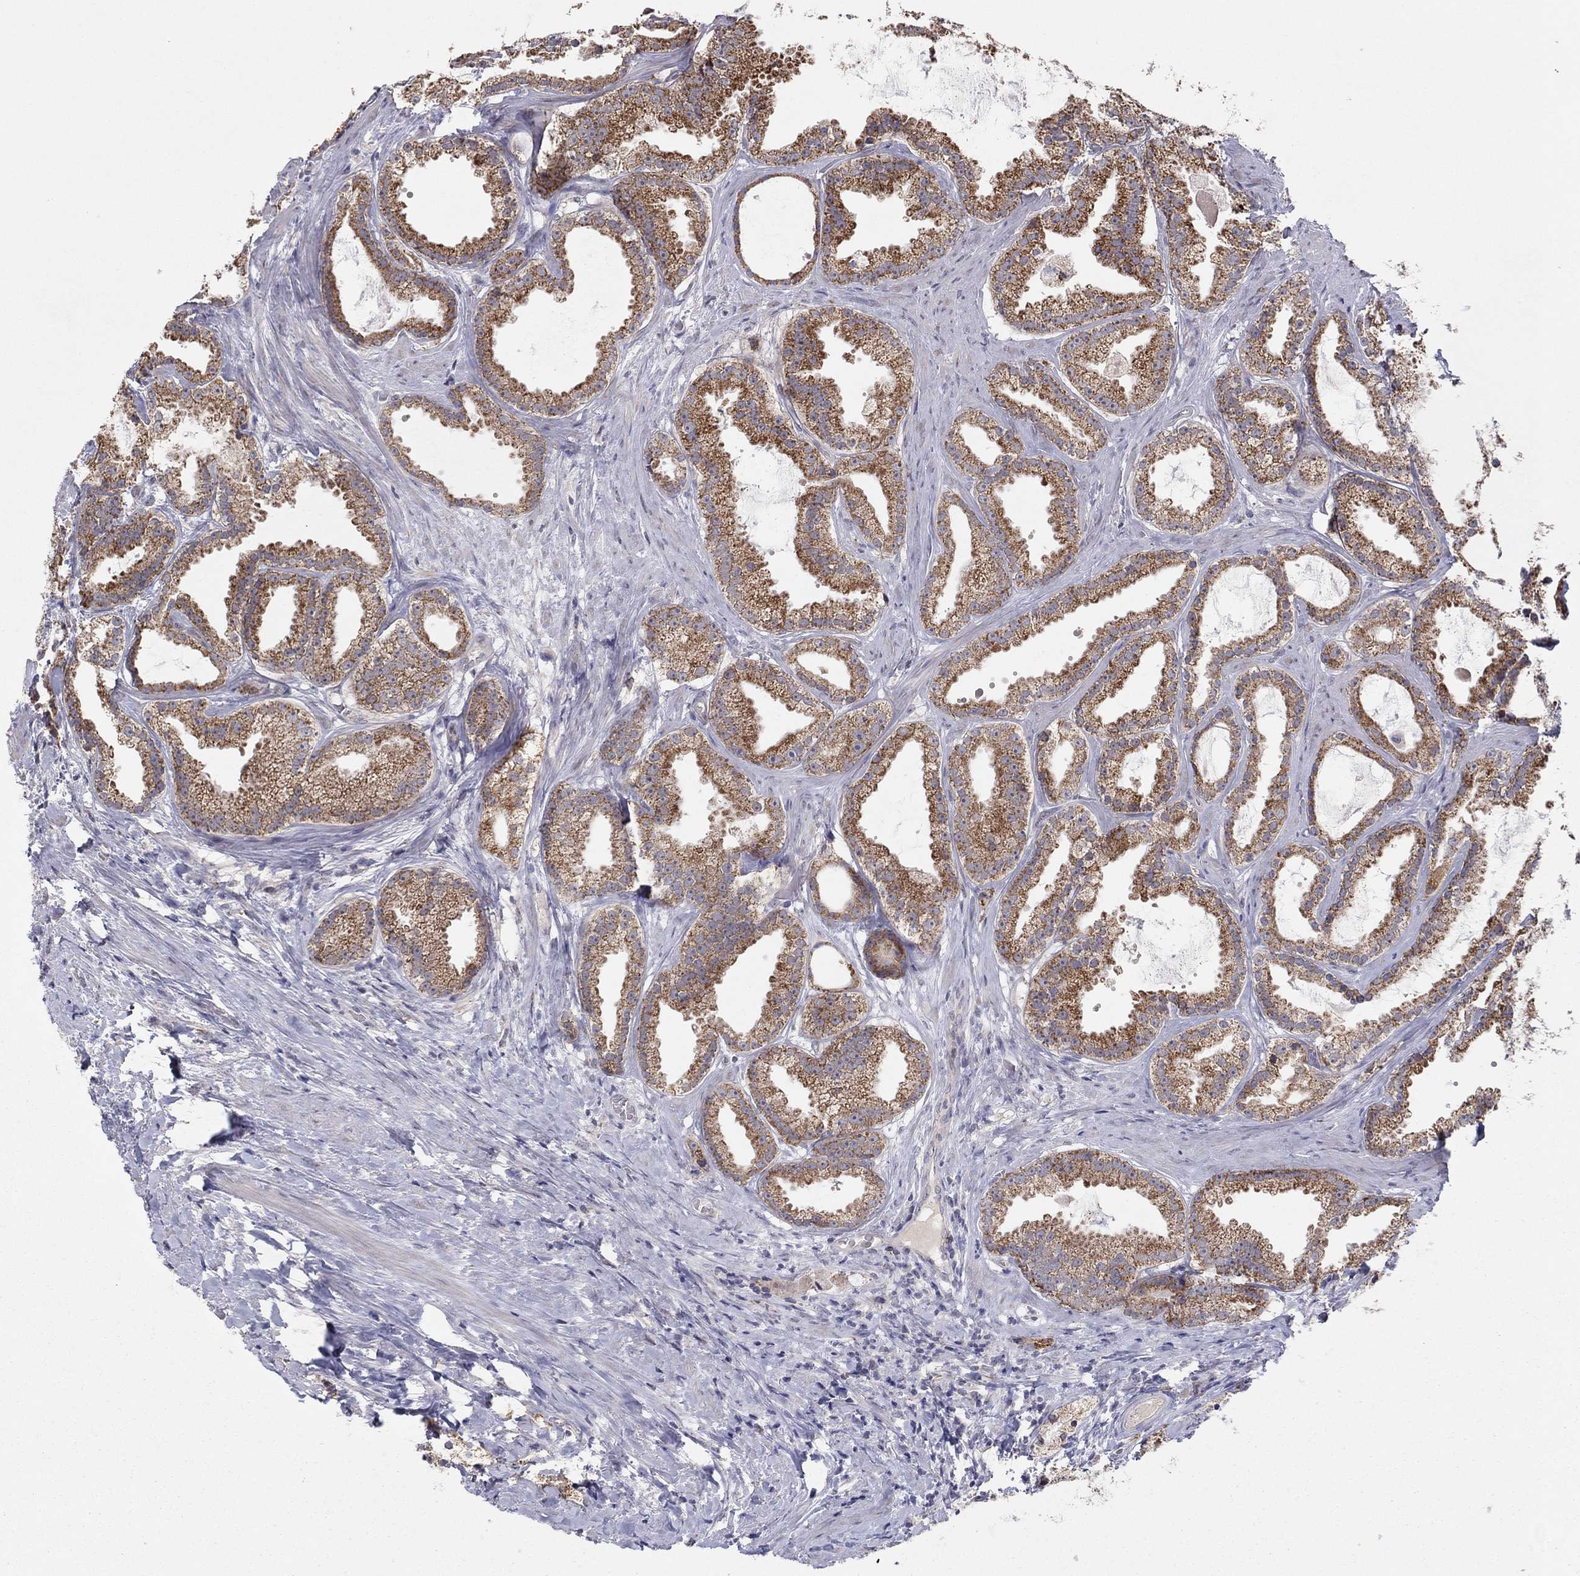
{"staining": {"intensity": "strong", "quantity": "25%-75%", "location": "cytoplasmic/membranous"}, "tissue": "prostate cancer", "cell_type": "Tumor cells", "image_type": "cancer", "snomed": [{"axis": "morphology", "description": "Adenocarcinoma, NOS"}, {"axis": "morphology", "description": "Adenocarcinoma, High grade"}, {"axis": "topography", "description": "Prostate"}], "caption": "Adenocarcinoma (high-grade) (prostate) stained with DAB immunohistochemistry (IHC) reveals high levels of strong cytoplasmic/membranous expression in about 25%-75% of tumor cells.", "gene": "CRACDL", "patient": {"sex": "male", "age": 64}}